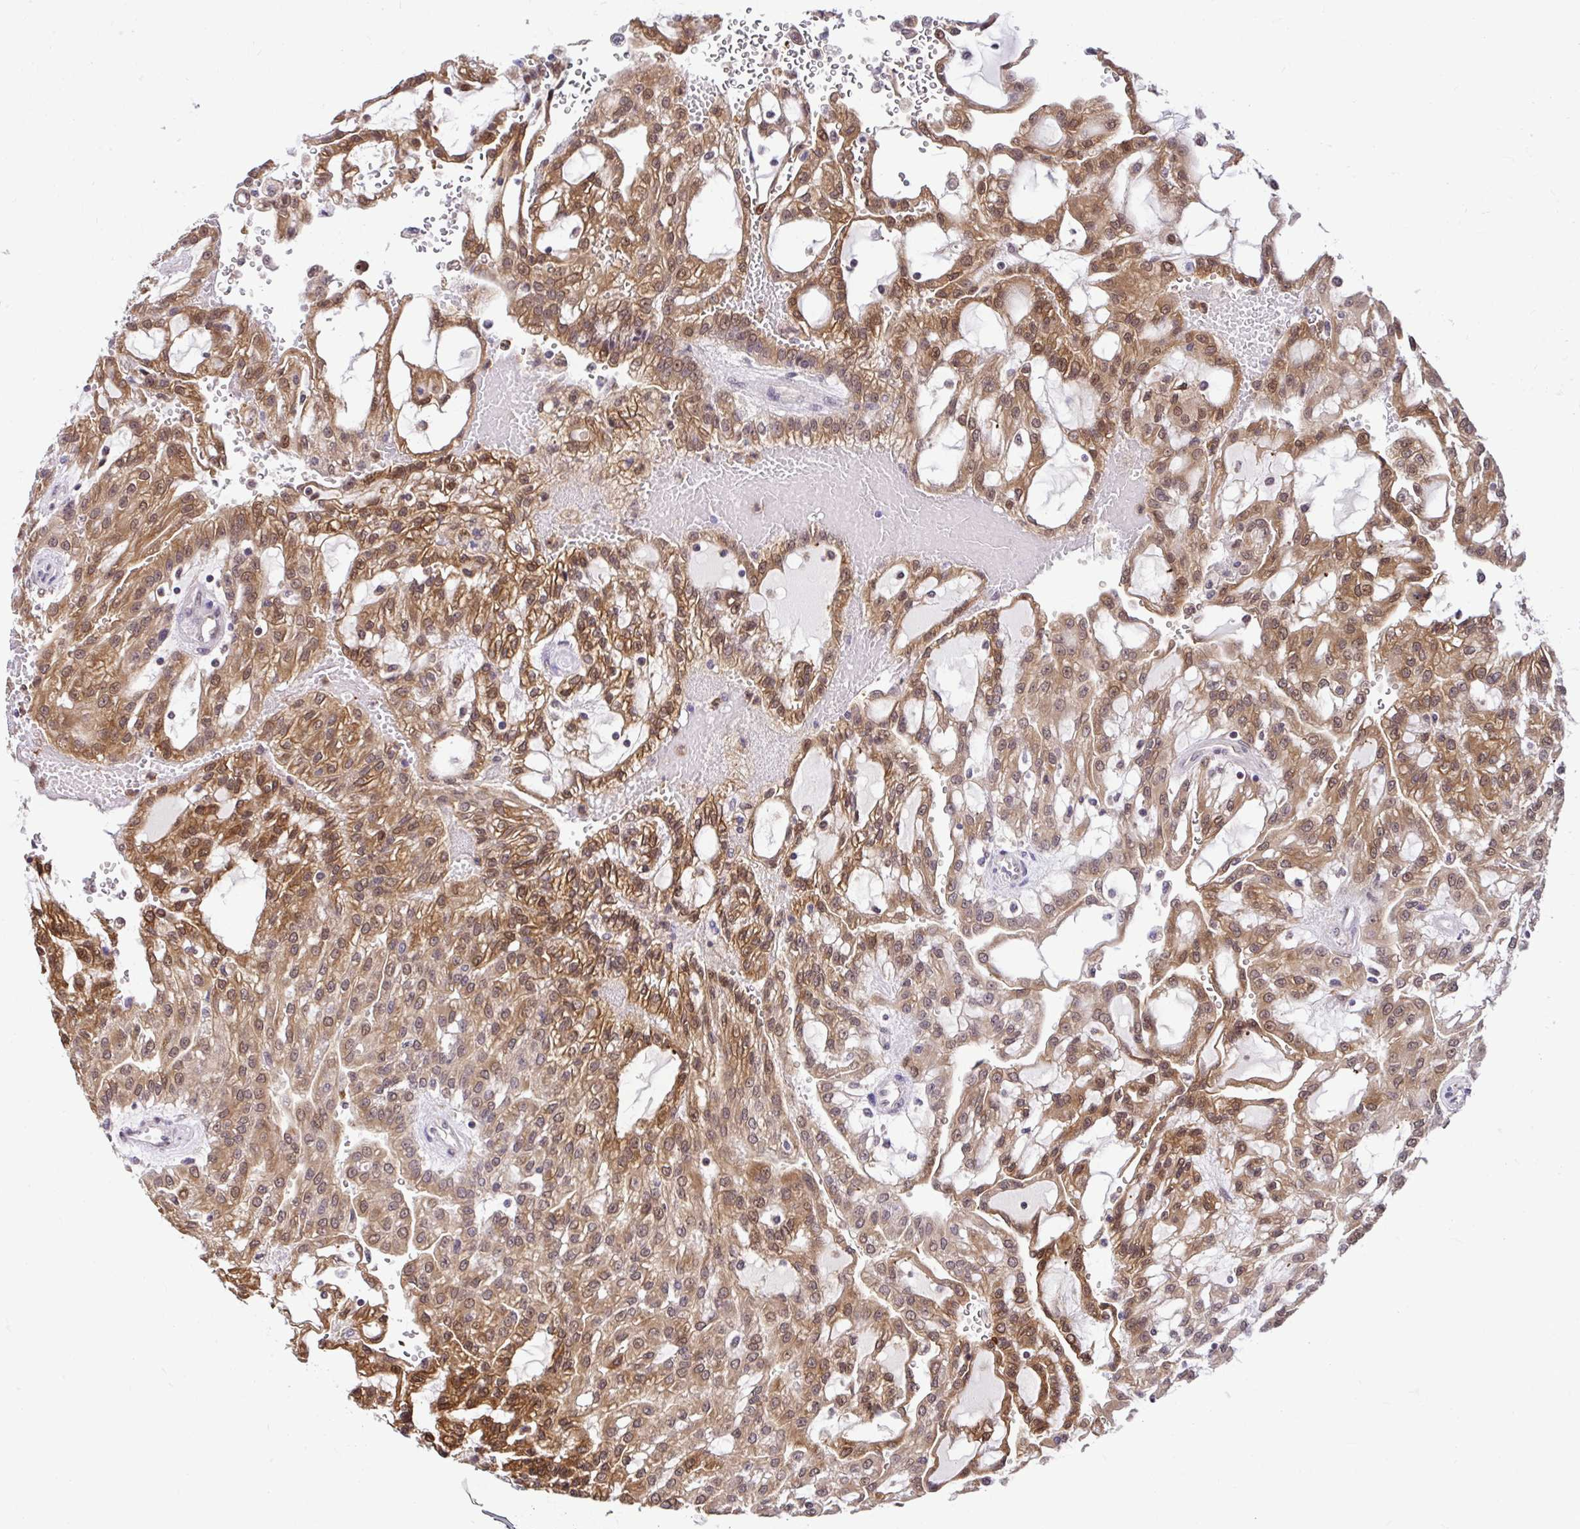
{"staining": {"intensity": "moderate", "quantity": ">75%", "location": "cytoplasmic/membranous,nuclear"}, "tissue": "renal cancer", "cell_type": "Tumor cells", "image_type": "cancer", "snomed": [{"axis": "morphology", "description": "Adenocarcinoma, NOS"}, {"axis": "topography", "description": "Kidney"}], "caption": "Renal cancer stained with IHC exhibits moderate cytoplasmic/membranous and nuclear expression in approximately >75% of tumor cells. The staining was performed using DAB, with brown indicating positive protein expression. Nuclei are stained blue with hematoxylin.", "gene": "PIN4", "patient": {"sex": "male", "age": 63}}